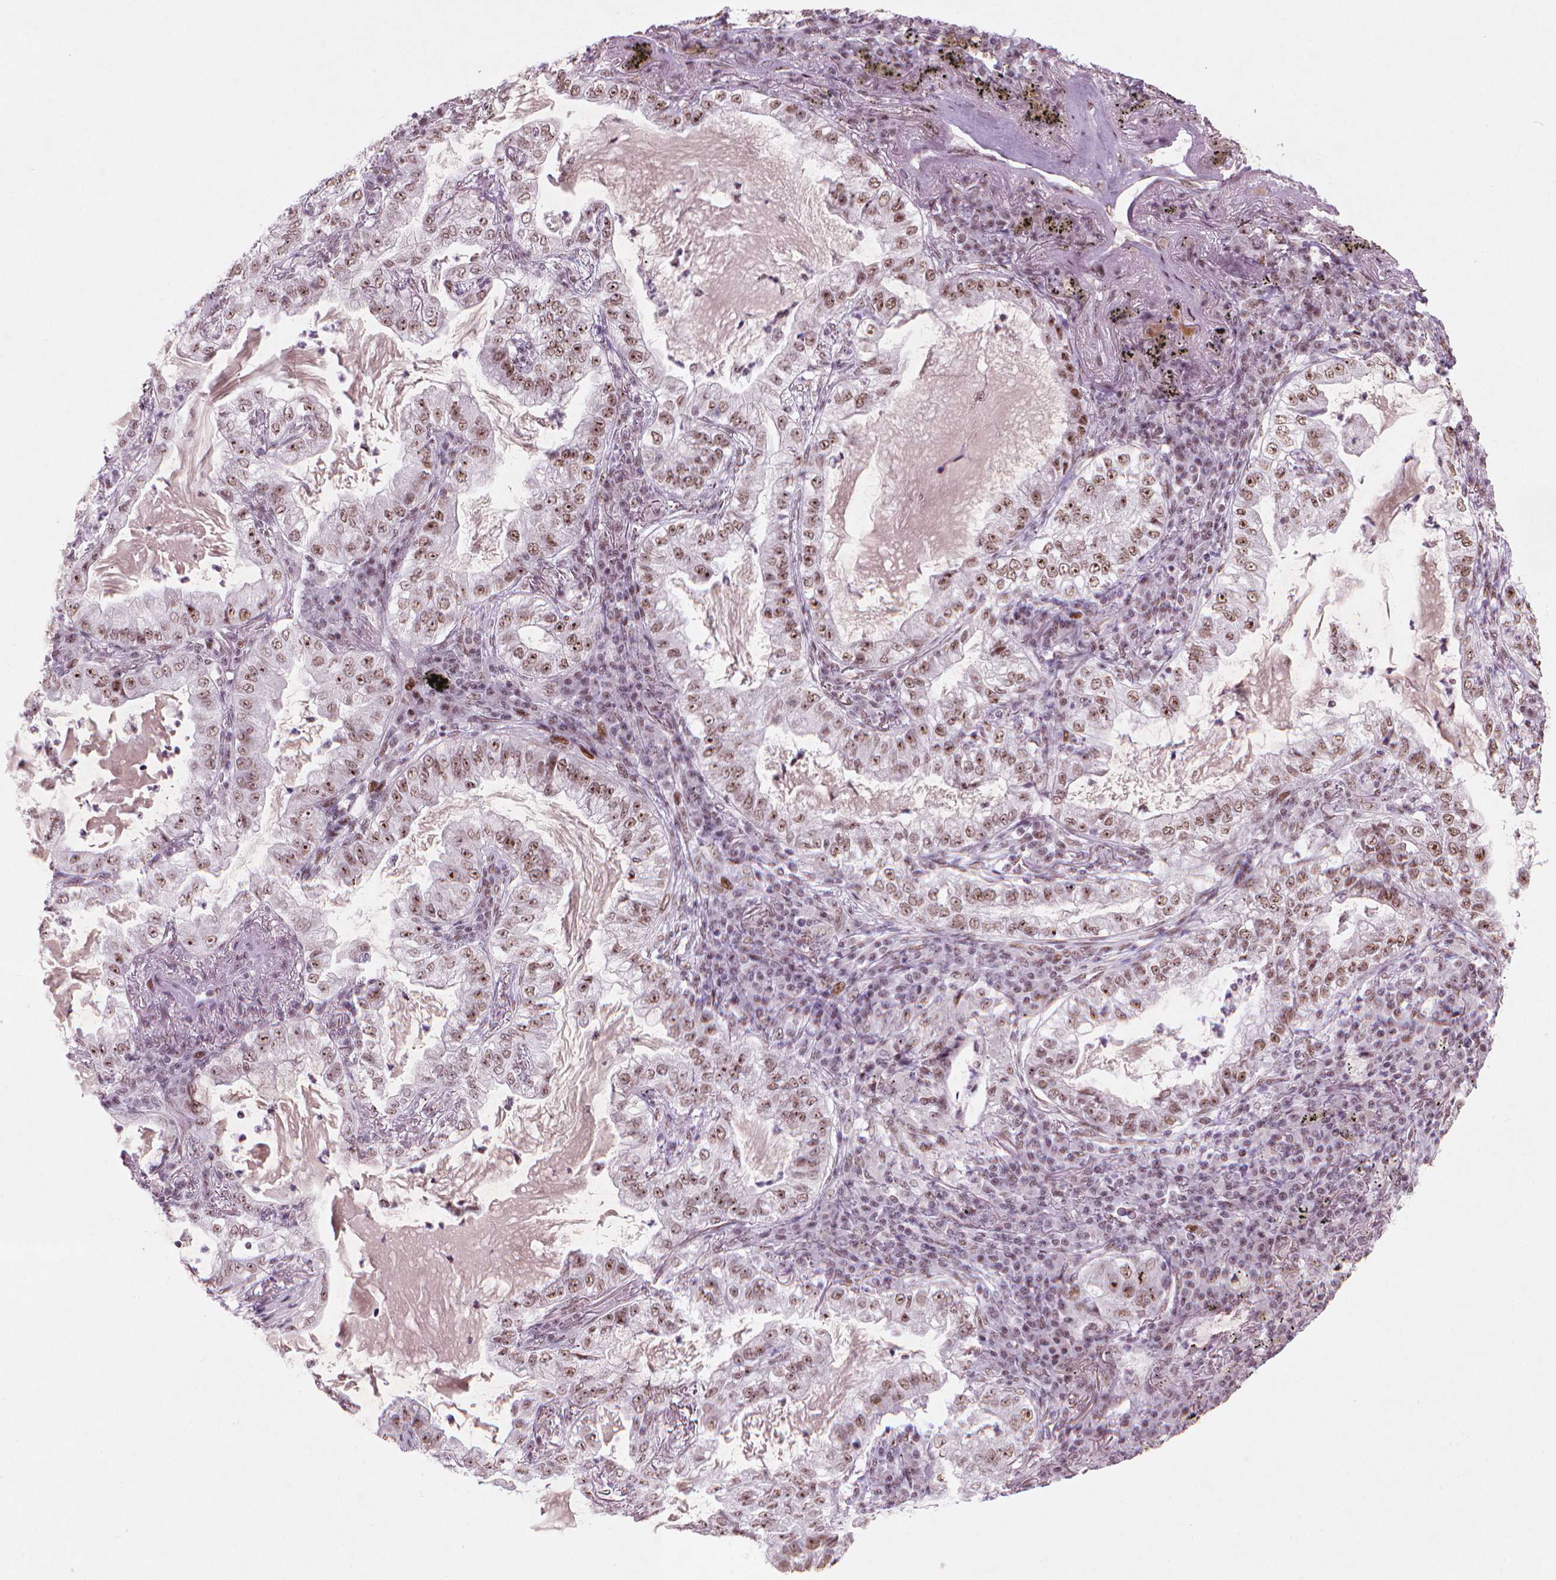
{"staining": {"intensity": "moderate", "quantity": ">75%", "location": "nuclear"}, "tissue": "lung cancer", "cell_type": "Tumor cells", "image_type": "cancer", "snomed": [{"axis": "morphology", "description": "Adenocarcinoma, NOS"}, {"axis": "topography", "description": "Lung"}], "caption": "High-magnification brightfield microscopy of adenocarcinoma (lung) stained with DAB (3,3'-diaminobenzidine) (brown) and counterstained with hematoxylin (blue). tumor cells exhibit moderate nuclear positivity is identified in about>75% of cells.", "gene": "HES7", "patient": {"sex": "female", "age": 73}}